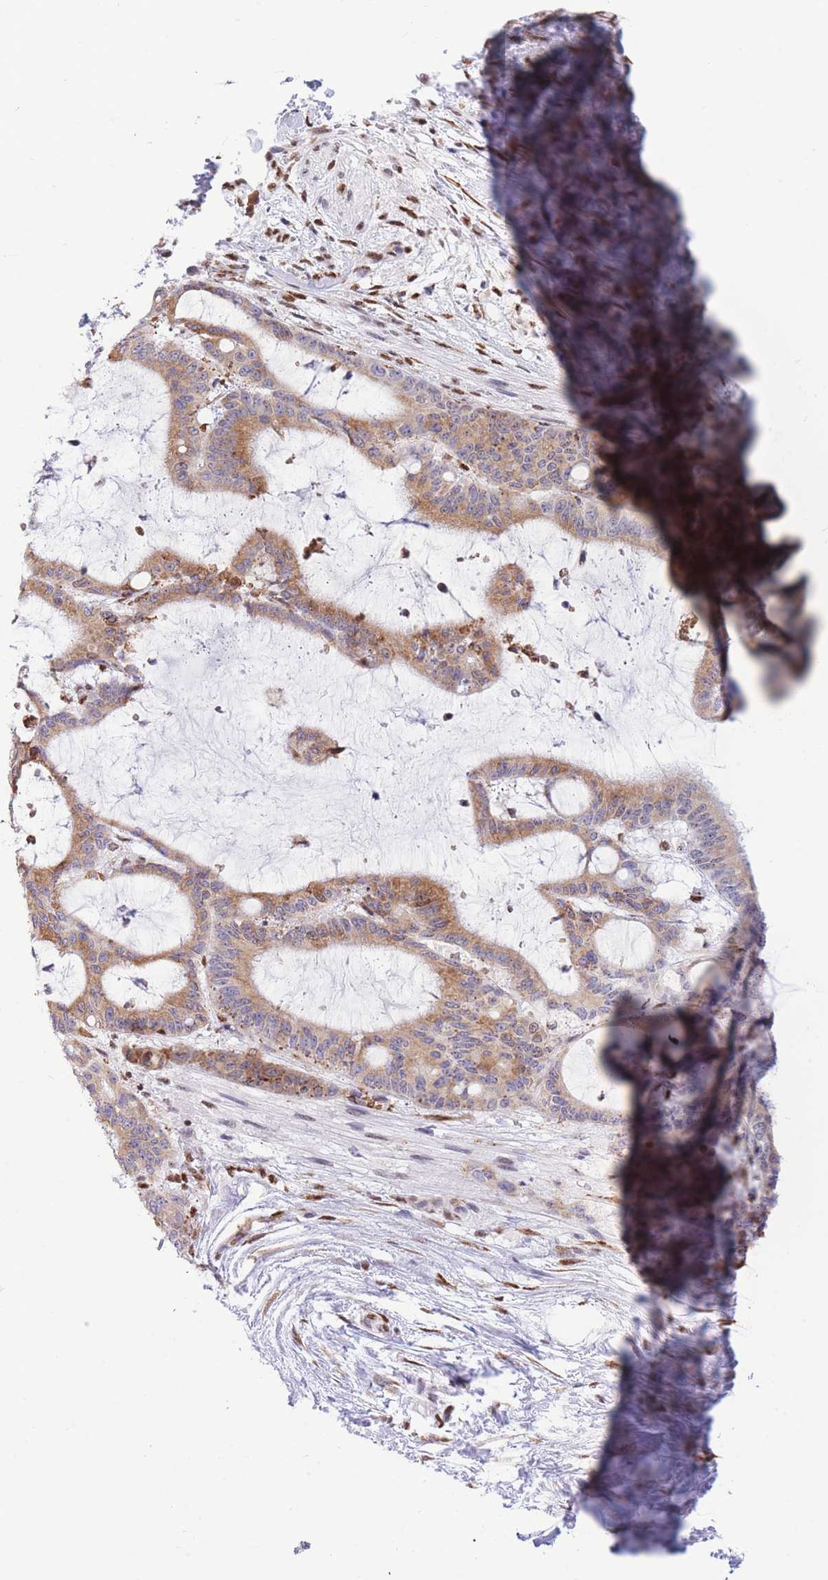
{"staining": {"intensity": "moderate", "quantity": ">75%", "location": "cytoplasmic/membranous"}, "tissue": "liver cancer", "cell_type": "Tumor cells", "image_type": "cancer", "snomed": [{"axis": "morphology", "description": "Normal tissue, NOS"}, {"axis": "morphology", "description": "Cholangiocarcinoma"}, {"axis": "topography", "description": "Liver"}, {"axis": "topography", "description": "Peripheral nerve tissue"}], "caption": "The immunohistochemical stain labels moderate cytoplasmic/membranous staining in tumor cells of liver cholangiocarcinoma tissue.", "gene": "FAM153A", "patient": {"sex": "female", "age": 73}}